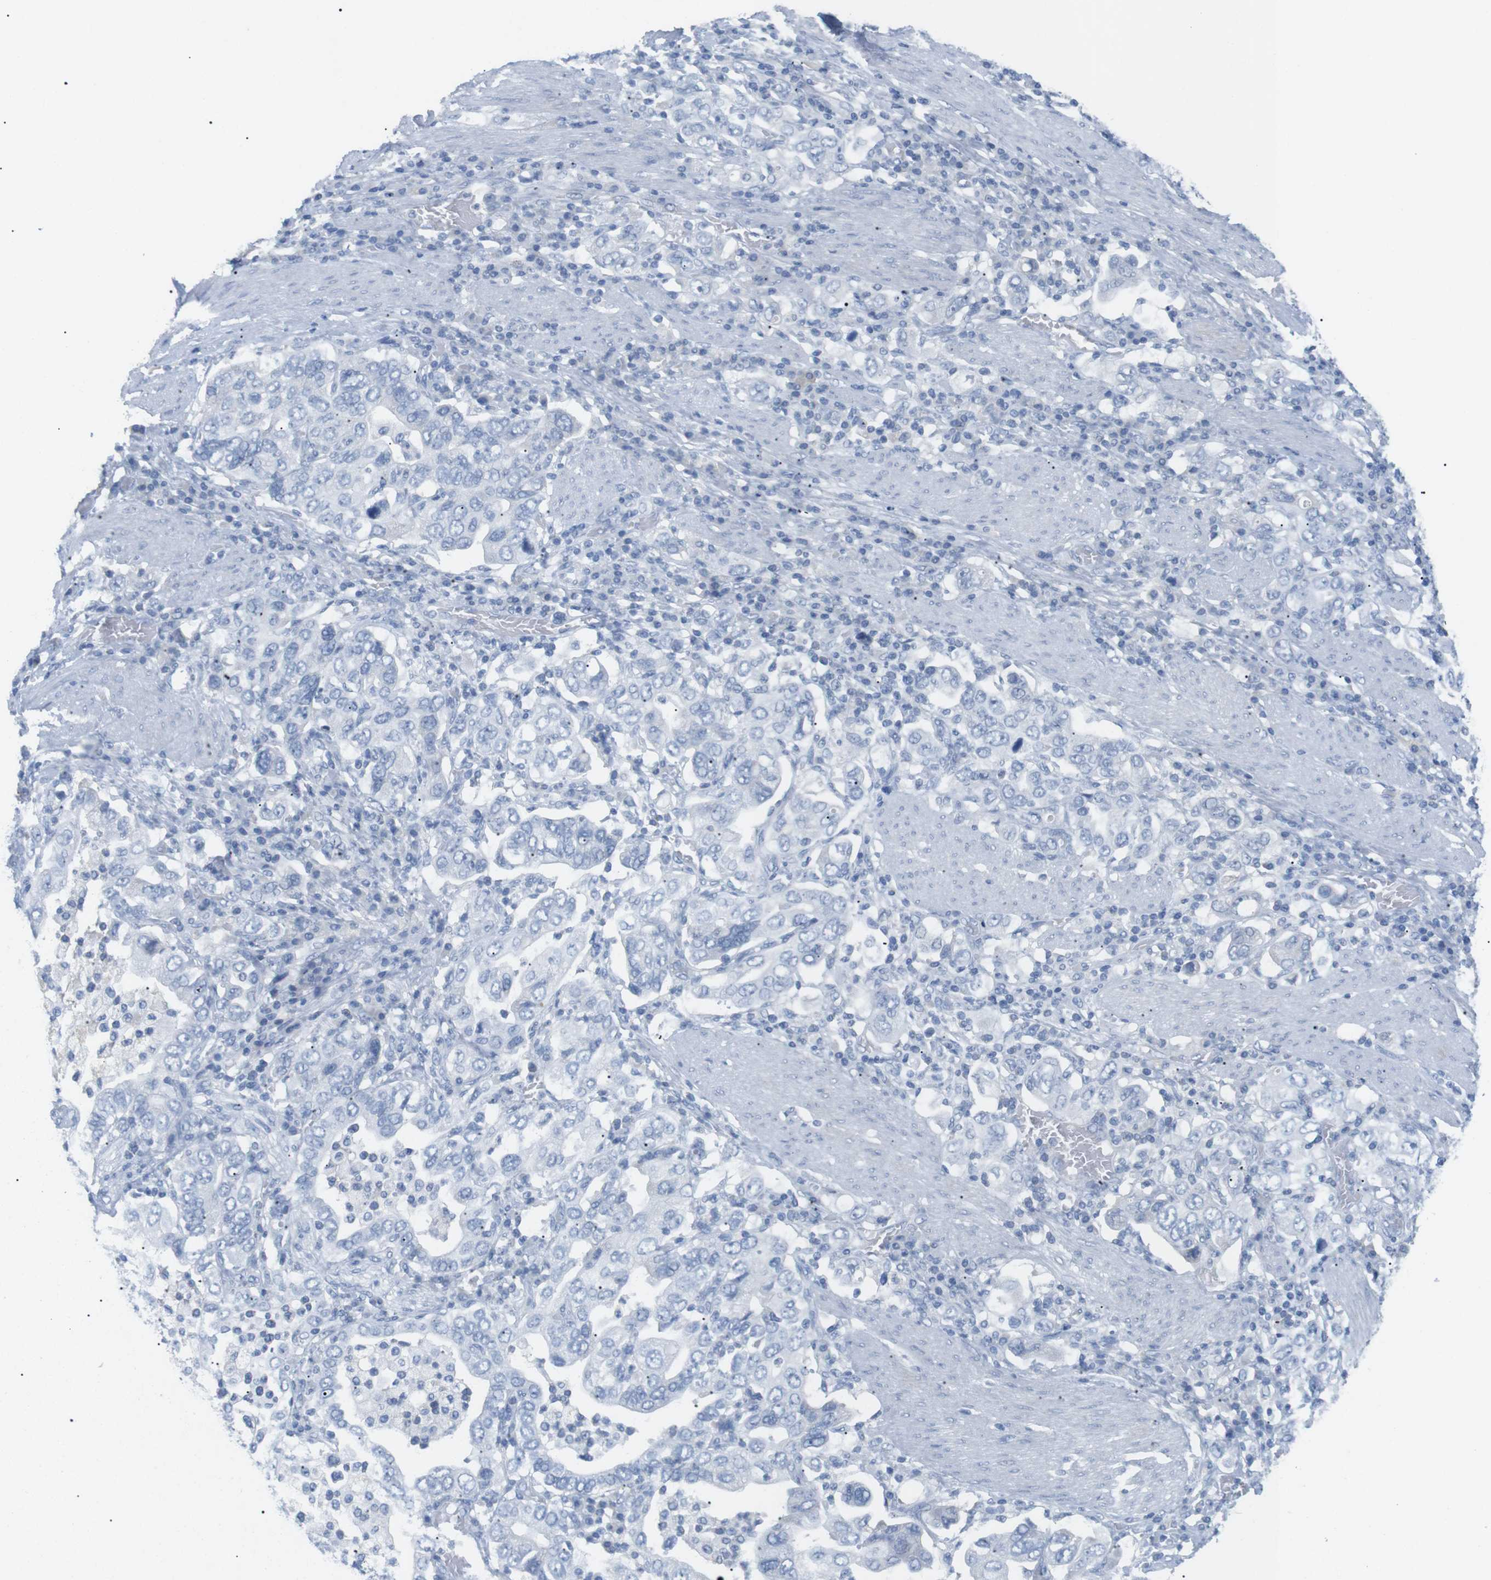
{"staining": {"intensity": "negative", "quantity": "none", "location": "none"}, "tissue": "stomach cancer", "cell_type": "Tumor cells", "image_type": "cancer", "snomed": [{"axis": "morphology", "description": "Adenocarcinoma, NOS"}, {"axis": "topography", "description": "Stomach, upper"}], "caption": "Human stomach cancer (adenocarcinoma) stained for a protein using immunohistochemistry (IHC) exhibits no positivity in tumor cells.", "gene": "HBG2", "patient": {"sex": "male", "age": 62}}